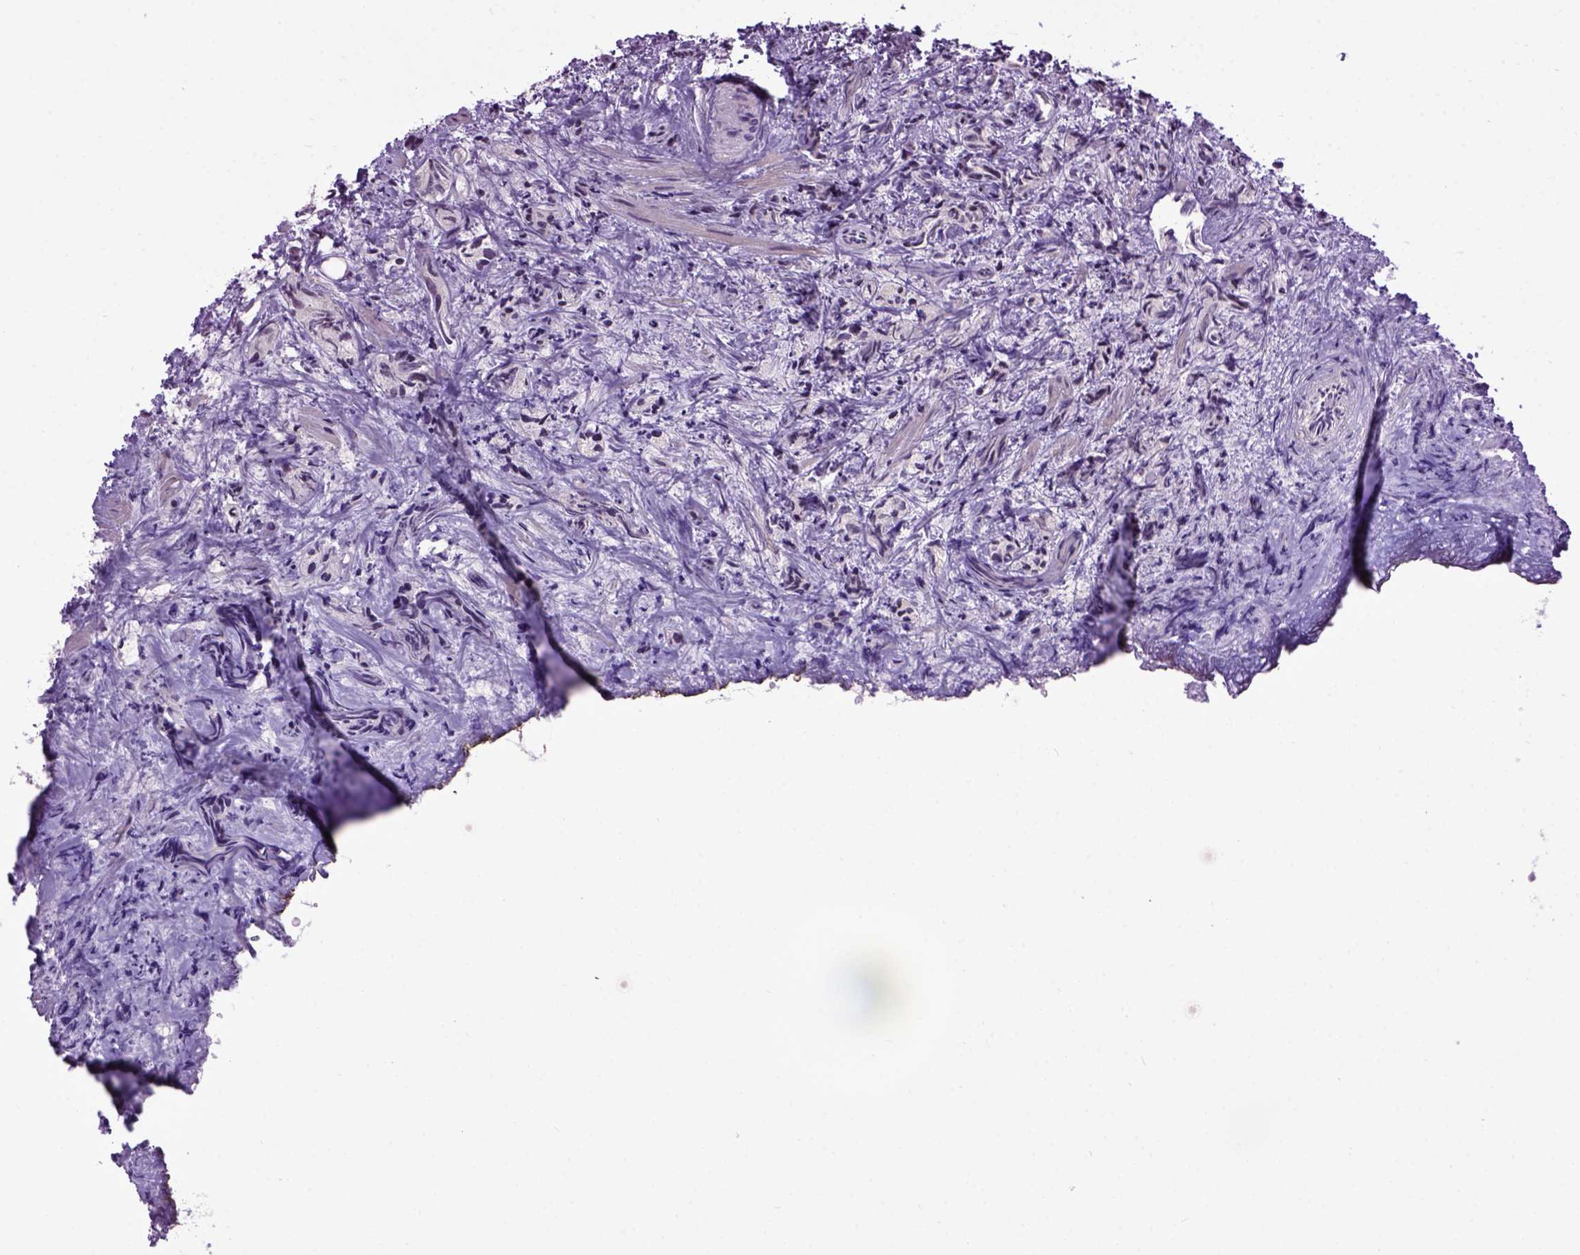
{"staining": {"intensity": "negative", "quantity": "none", "location": "none"}, "tissue": "prostate cancer", "cell_type": "Tumor cells", "image_type": "cancer", "snomed": [{"axis": "morphology", "description": "Adenocarcinoma, High grade"}, {"axis": "topography", "description": "Prostate"}], "caption": "The image displays no significant positivity in tumor cells of prostate cancer (adenocarcinoma (high-grade)).", "gene": "RAB43", "patient": {"sex": "male", "age": 53}}